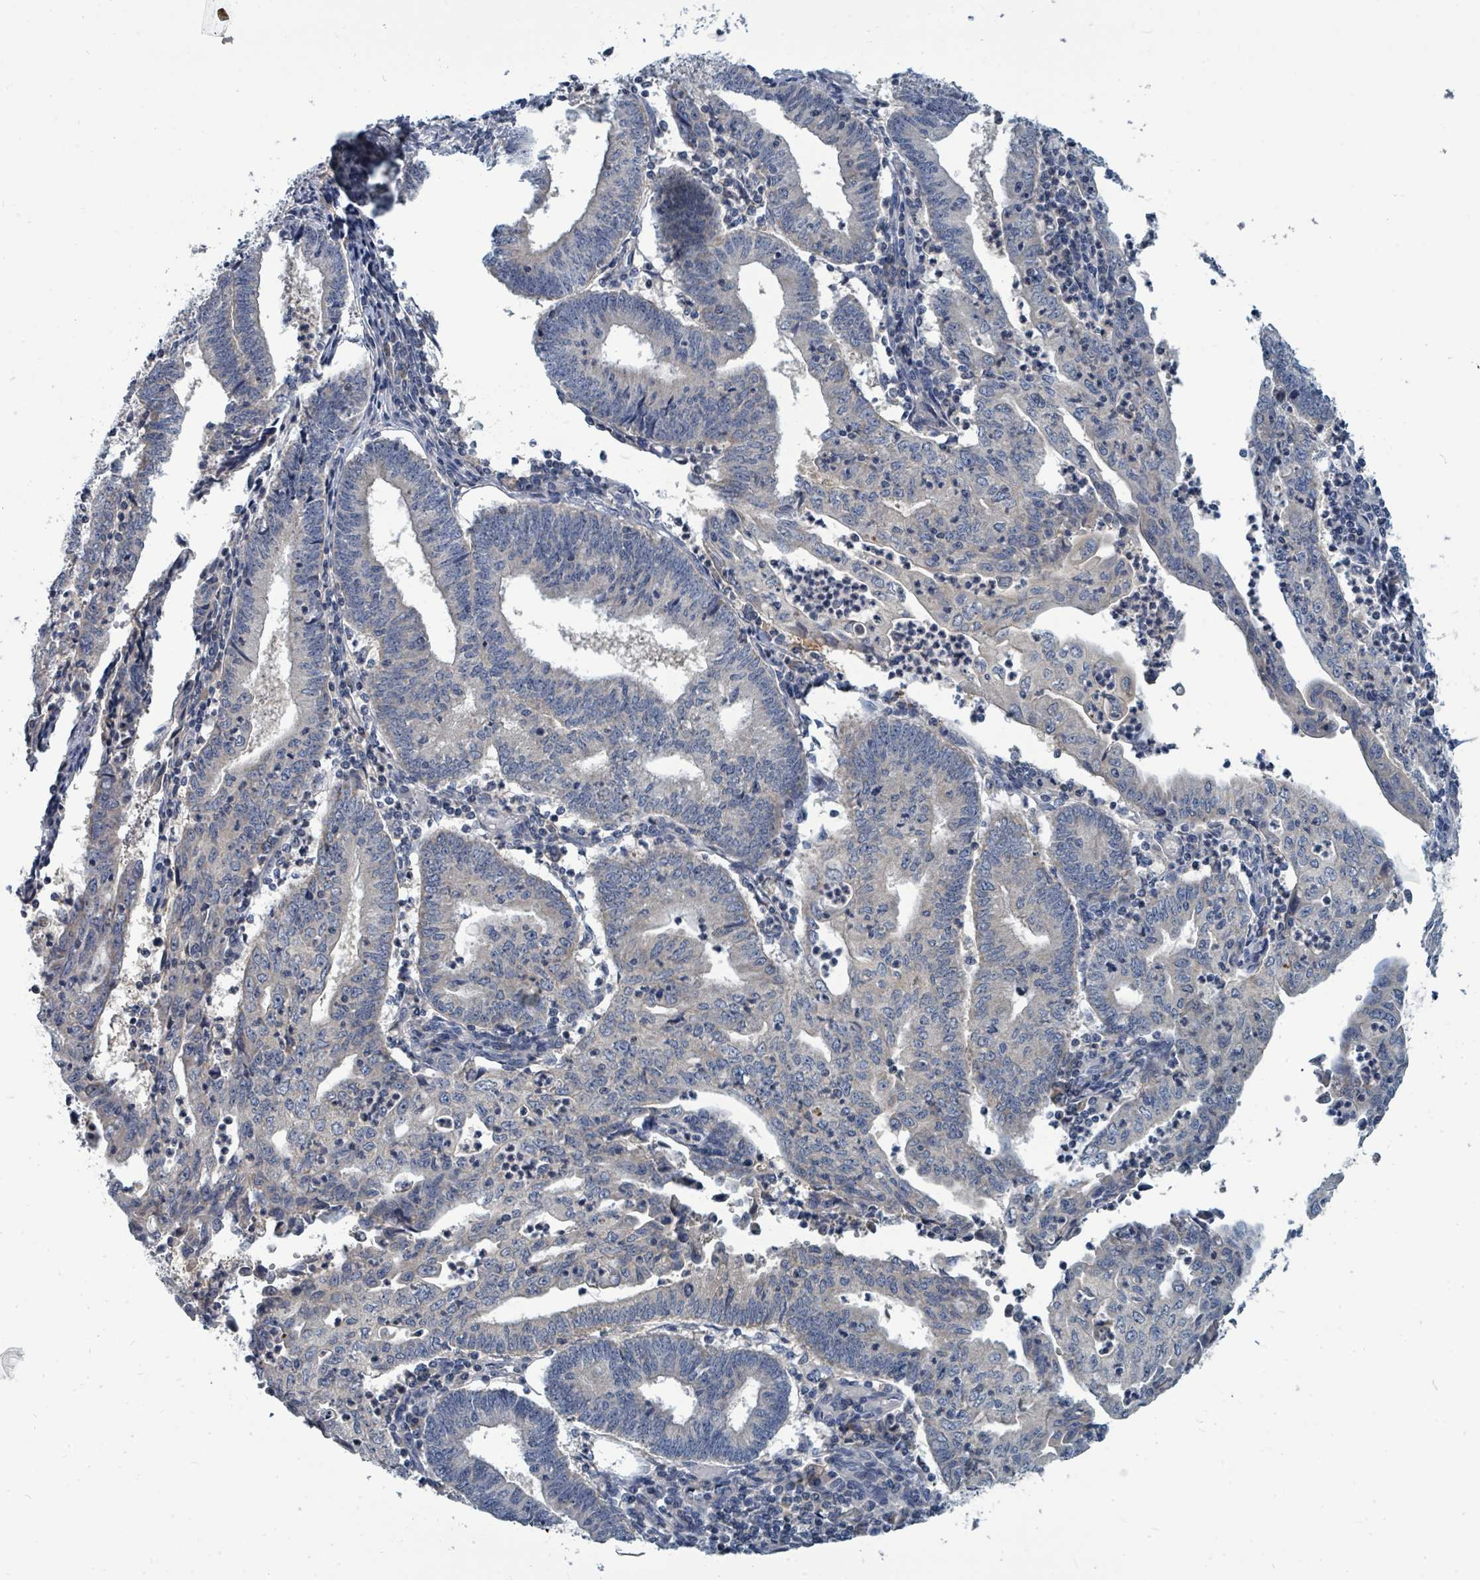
{"staining": {"intensity": "negative", "quantity": "none", "location": "none"}, "tissue": "endometrial cancer", "cell_type": "Tumor cells", "image_type": "cancer", "snomed": [{"axis": "morphology", "description": "Adenocarcinoma, NOS"}, {"axis": "topography", "description": "Endometrium"}], "caption": "Tumor cells show no significant protein positivity in endometrial cancer (adenocarcinoma). The staining is performed using DAB brown chromogen with nuclei counter-stained in using hematoxylin.", "gene": "SLC25A23", "patient": {"sex": "female", "age": 60}}